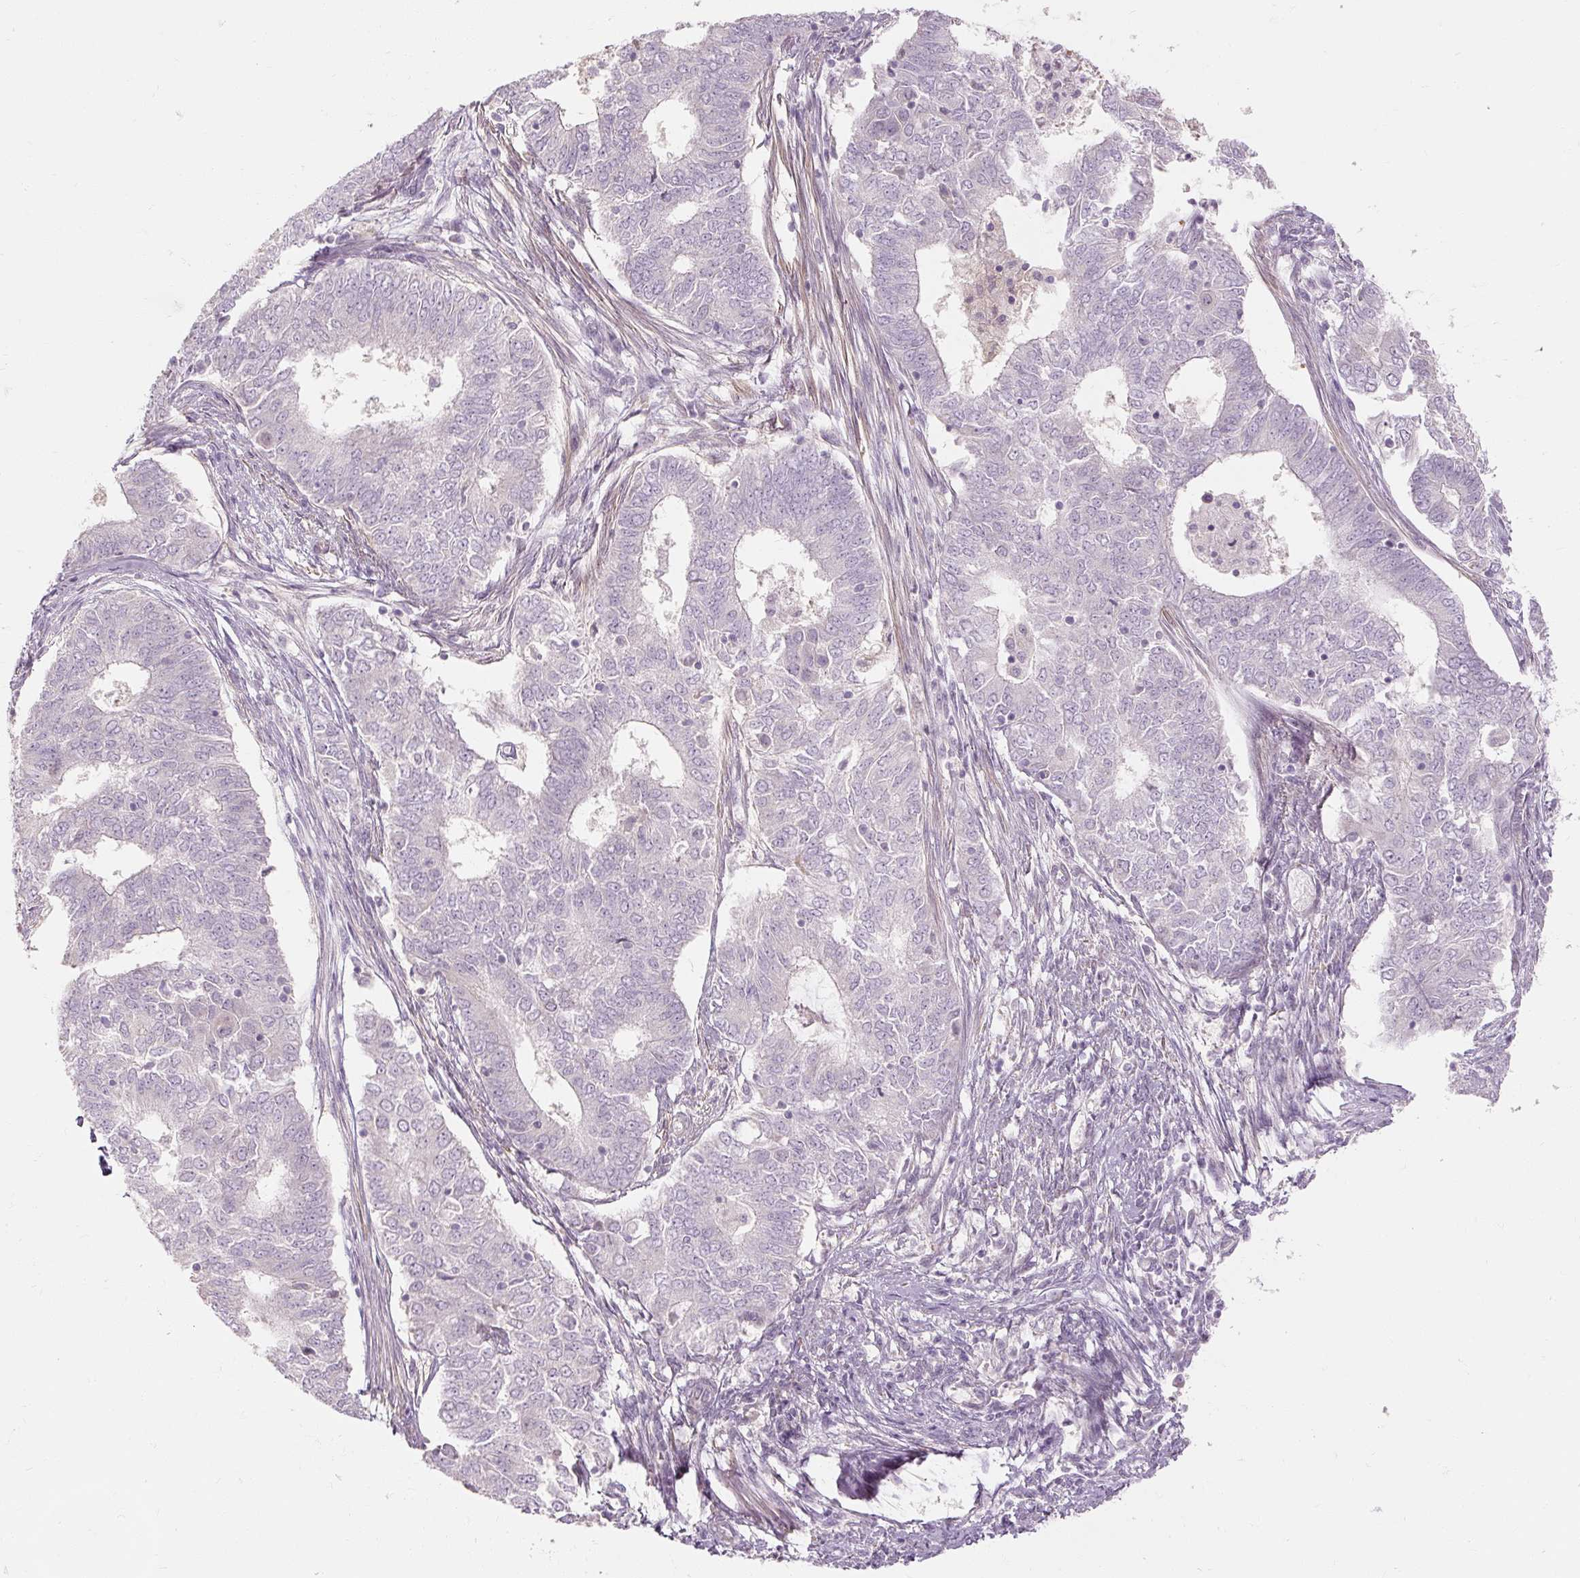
{"staining": {"intensity": "negative", "quantity": "none", "location": "none"}, "tissue": "endometrial cancer", "cell_type": "Tumor cells", "image_type": "cancer", "snomed": [{"axis": "morphology", "description": "Adenocarcinoma, NOS"}, {"axis": "topography", "description": "Endometrium"}], "caption": "There is no significant staining in tumor cells of endometrial adenocarcinoma.", "gene": "CAPN3", "patient": {"sex": "female", "age": 62}}